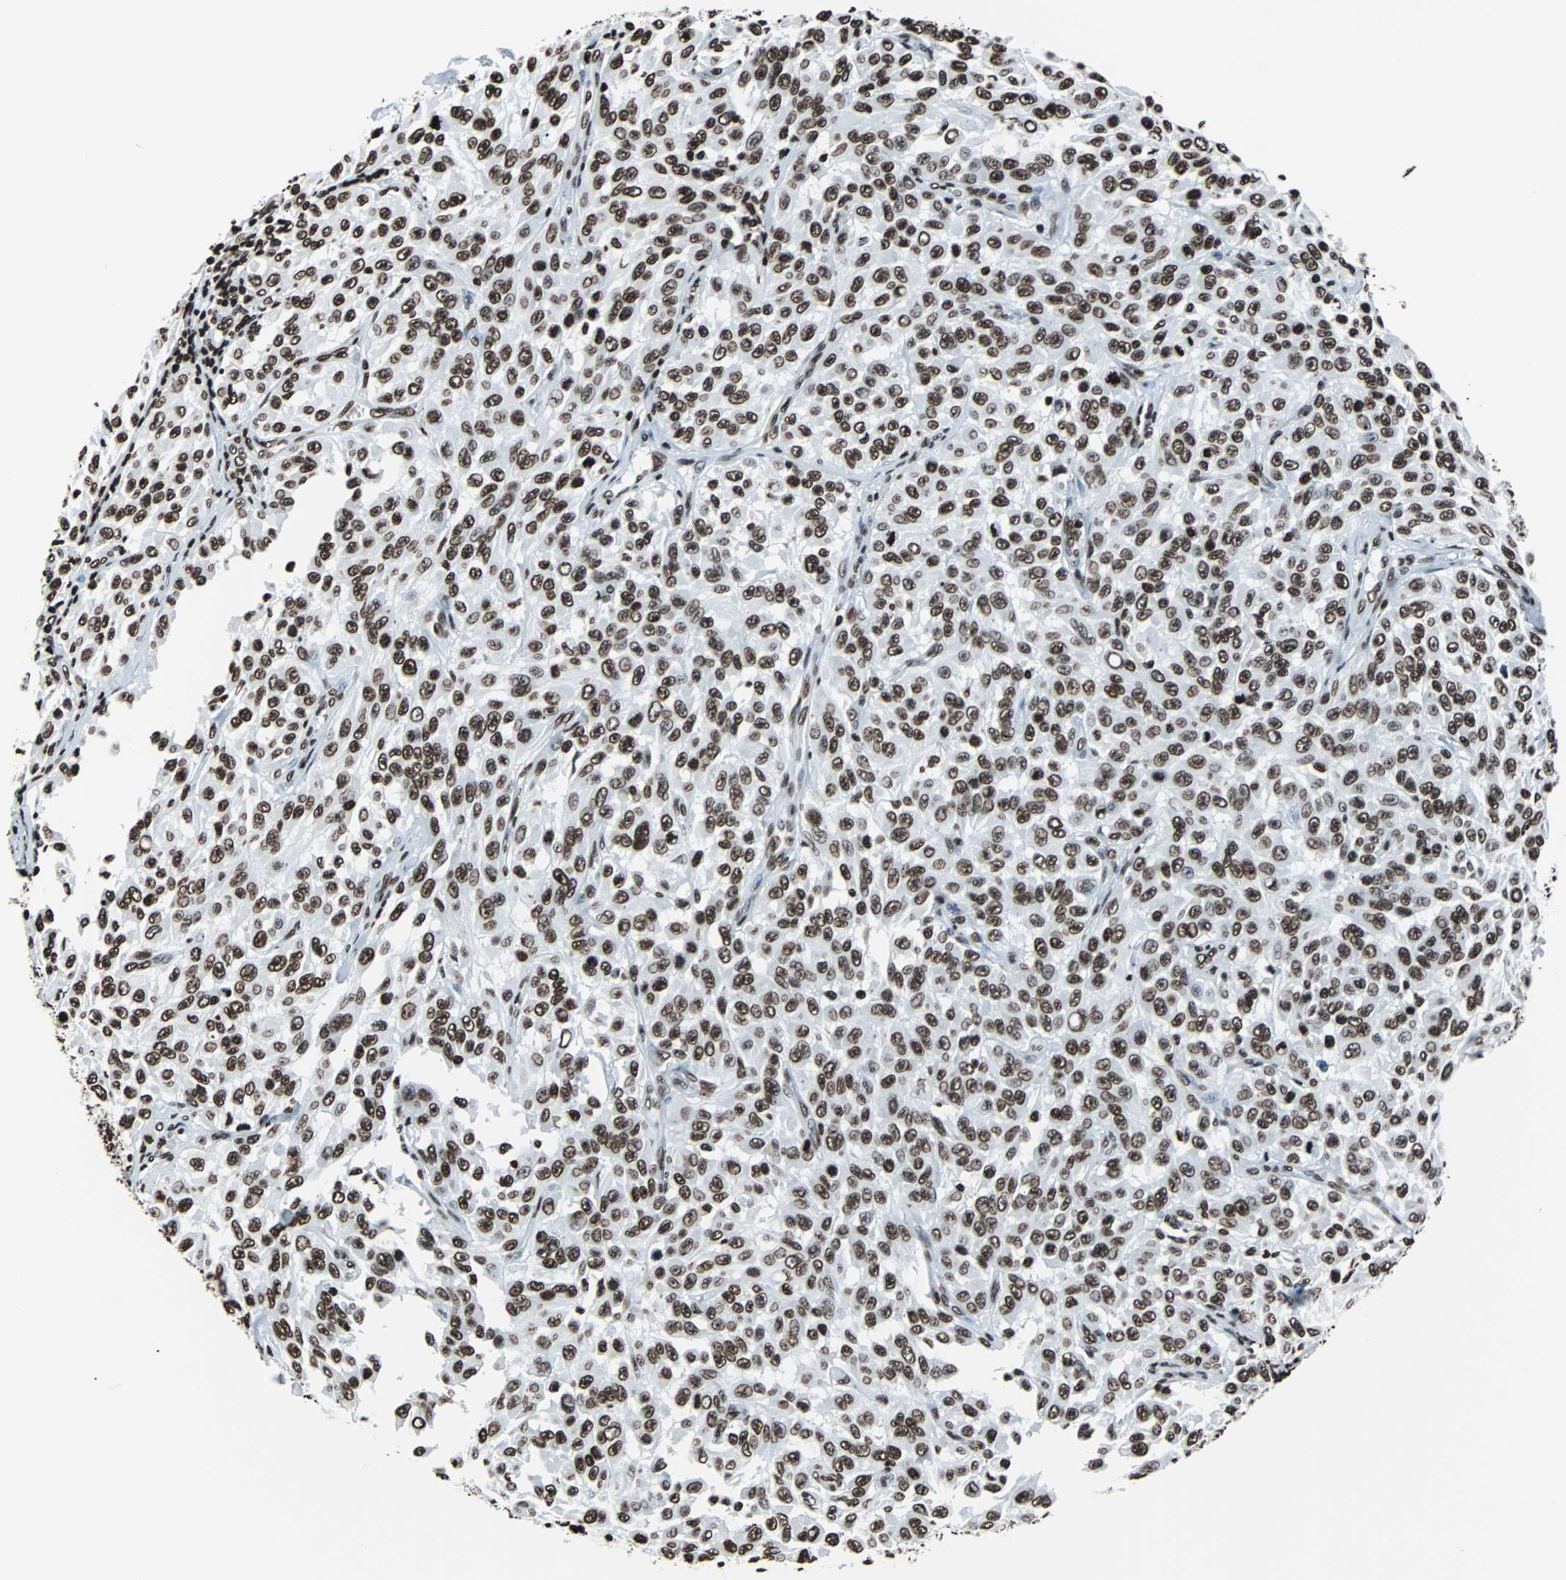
{"staining": {"intensity": "strong", "quantity": ">75%", "location": "nuclear"}, "tissue": "melanoma", "cell_type": "Tumor cells", "image_type": "cancer", "snomed": [{"axis": "morphology", "description": "Malignant melanoma, NOS"}, {"axis": "topography", "description": "Skin"}], "caption": "An immunohistochemistry (IHC) photomicrograph of tumor tissue is shown. Protein staining in brown labels strong nuclear positivity in melanoma within tumor cells.", "gene": "H2BC18", "patient": {"sex": "male", "age": 30}}